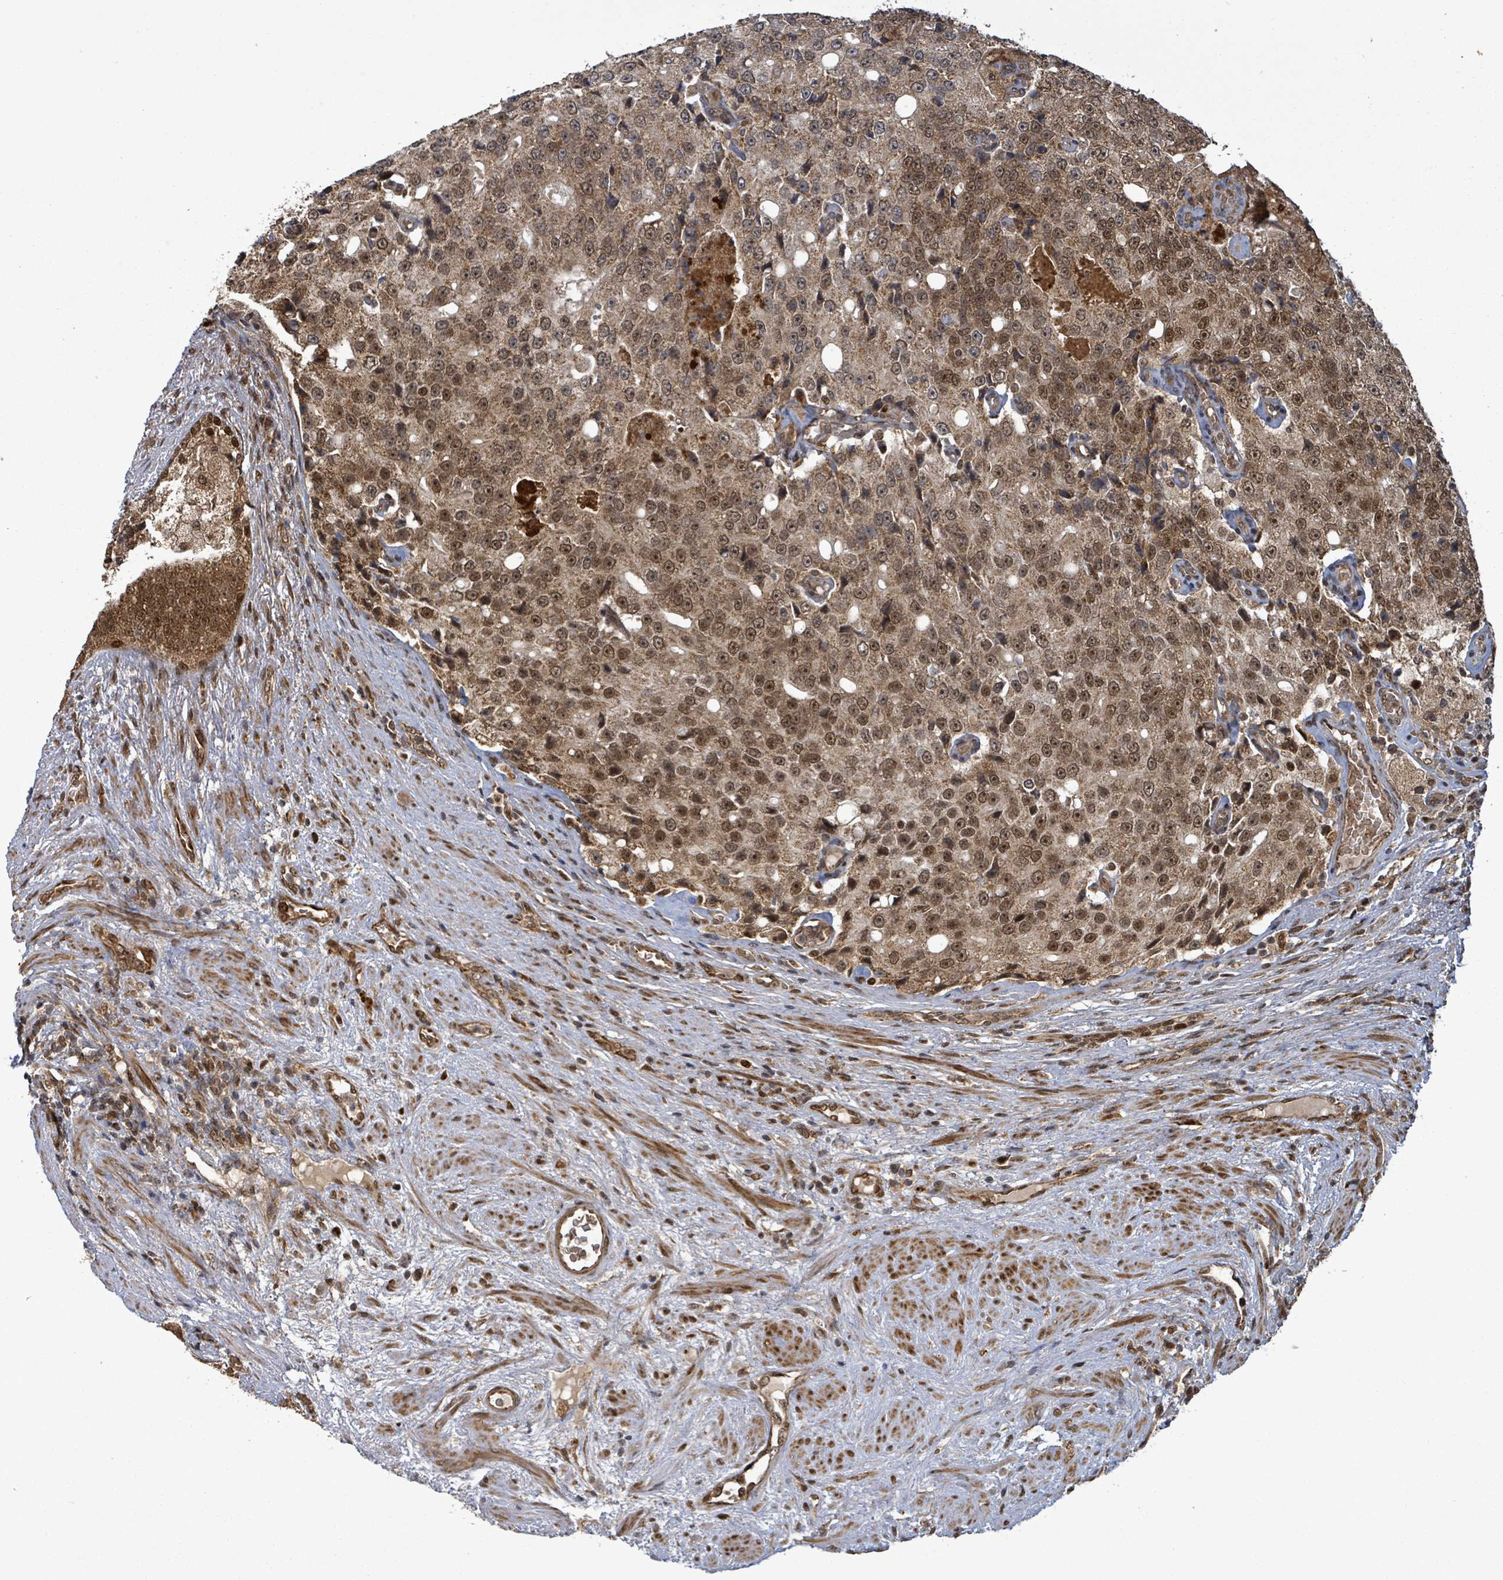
{"staining": {"intensity": "moderate", "quantity": ">75%", "location": "cytoplasmic/membranous,nuclear"}, "tissue": "prostate cancer", "cell_type": "Tumor cells", "image_type": "cancer", "snomed": [{"axis": "morphology", "description": "Adenocarcinoma, High grade"}, {"axis": "topography", "description": "Prostate"}], "caption": "A micrograph of human prostate cancer (adenocarcinoma (high-grade)) stained for a protein exhibits moderate cytoplasmic/membranous and nuclear brown staining in tumor cells.", "gene": "PATZ1", "patient": {"sex": "male", "age": 70}}